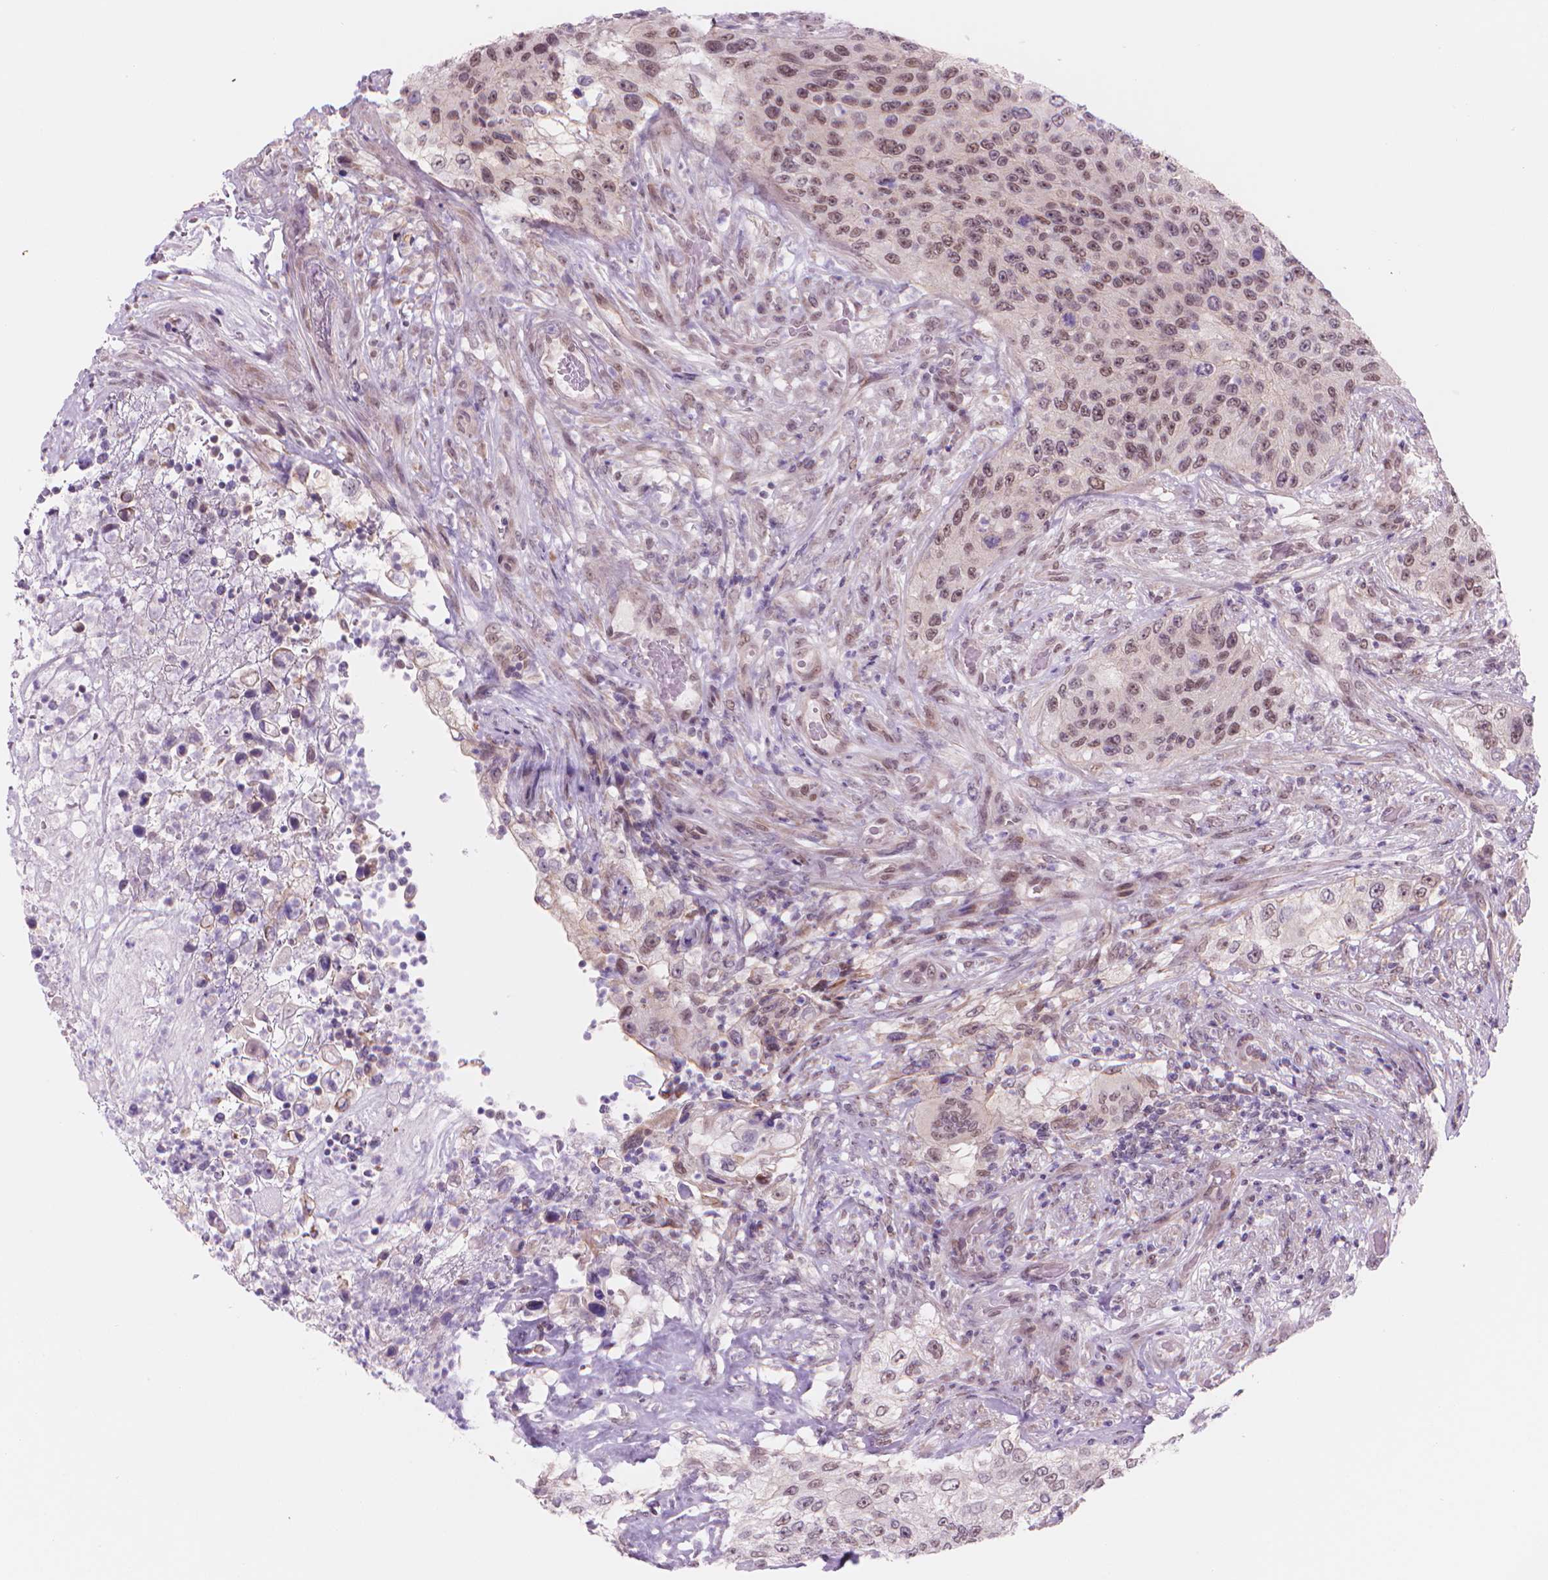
{"staining": {"intensity": "moderate", "quantity": "<25%", "location": "nuclear"}, "tissue": "urothelial cancer", "cell_type": "Tumor cells", "image_type": "cancer", "snomed": [{"axis": "morphology", "description": "Urothelial carcinoma, High grade"}, {"axis": "topography", "description": "Urinary bladder"}], "caption": "This micrograph demonstrates urothelial cancer stained with immunohistochemistry to label a protein in brown. The nuclear of tumor cells show moderate positivity for the protein. Nuclei are counter-stained blue.", "gene": "POLR3D", "patient": {"sex": "female", "age": 60}}